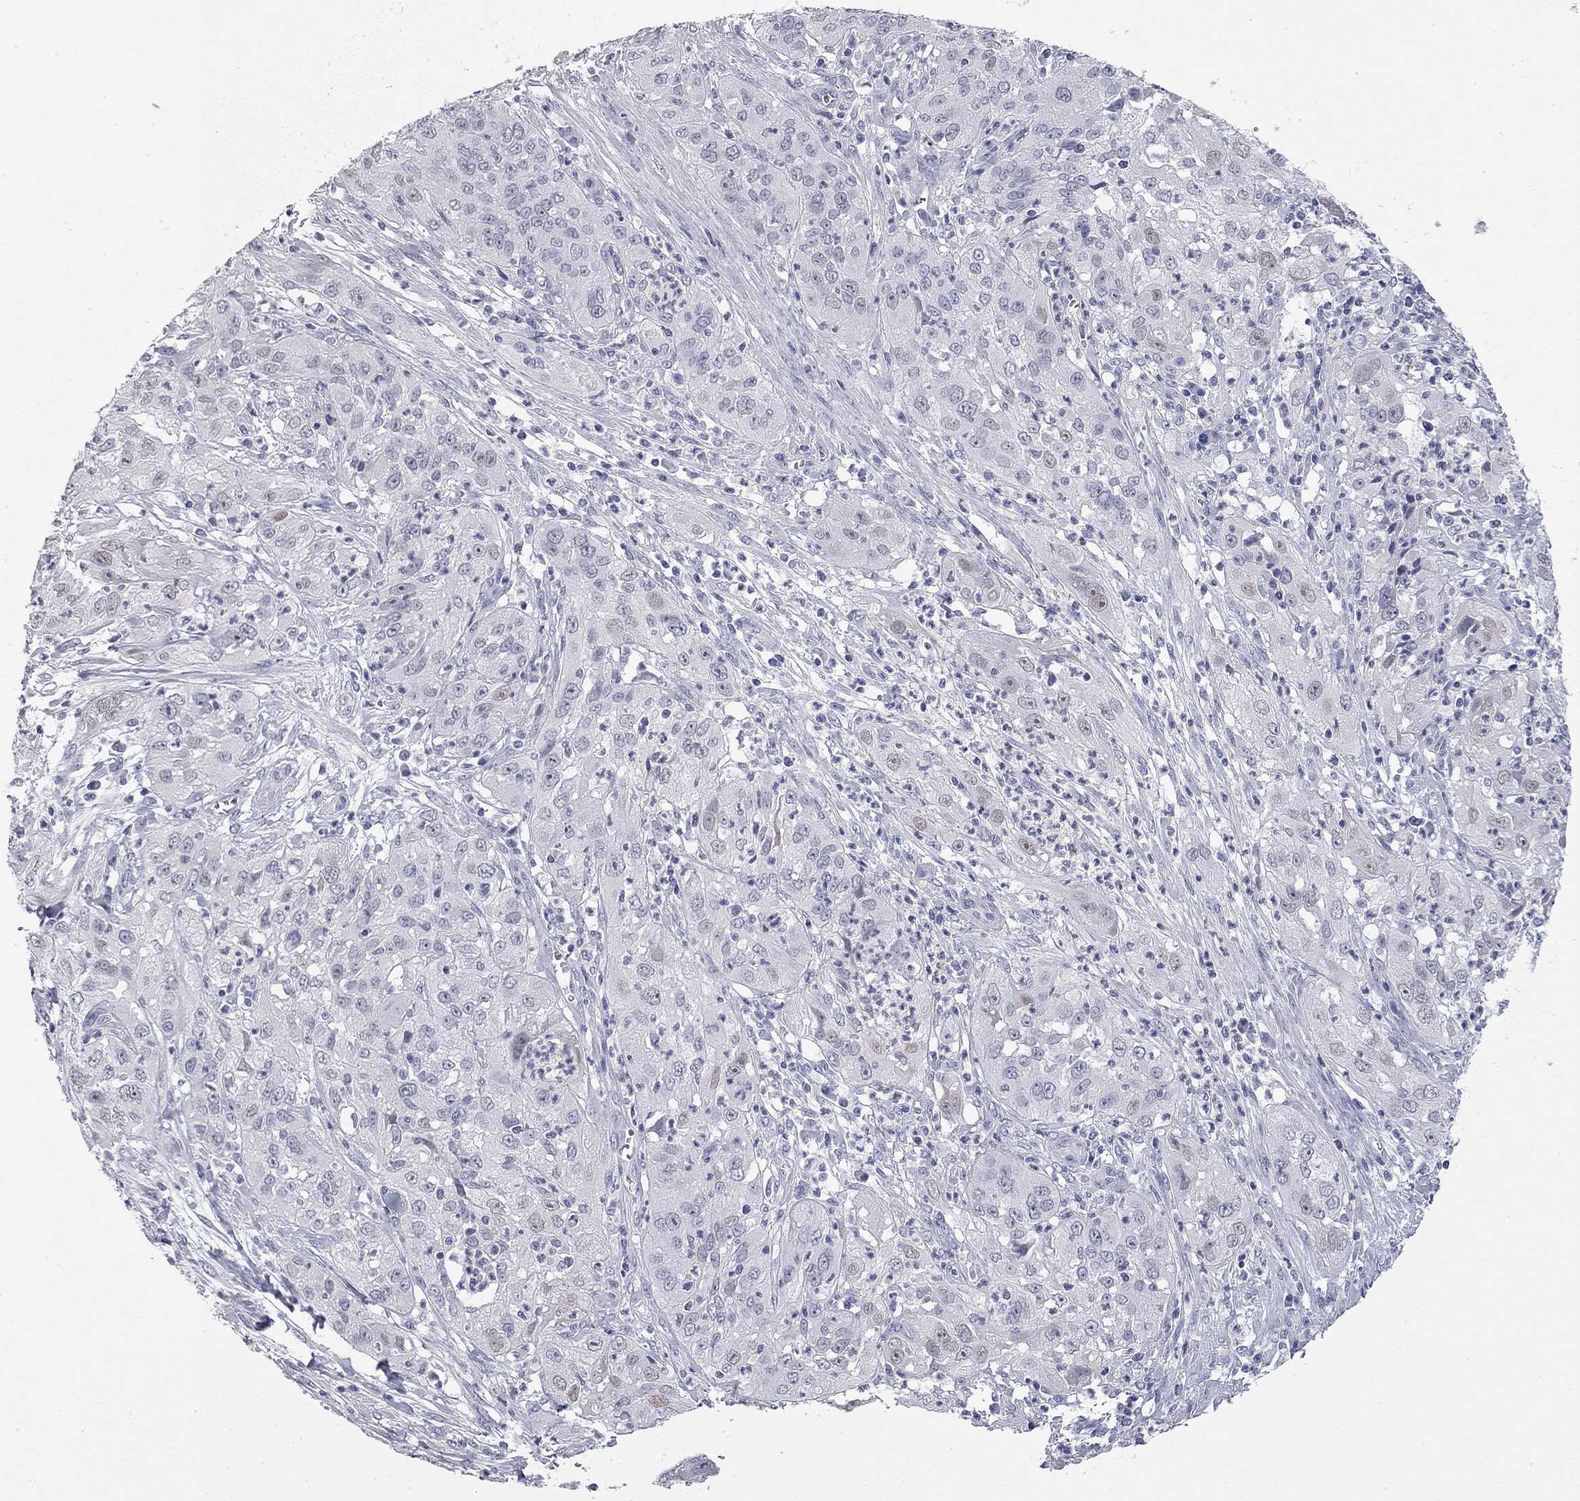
{"staining": {"intensity": "negative", "quantity": "none", "location": "none"}, "tissue": "cervical cancer", "cell_type": "Tumor cells", "image_type": "cancer", "snomed": [{"axis": "morphology", "description": "Squamous cell carcinoma, NOS"}, {"axis": "topography", "description": "Cervix"}], "caption": "Immunohistochemistry of human squamous cell carcinoma (cervical) demonstrates no expression in tumor cells. Nuclei are stained in blue.", "gene": "AK8", "patient": {"sex": "female", "age": 32}}